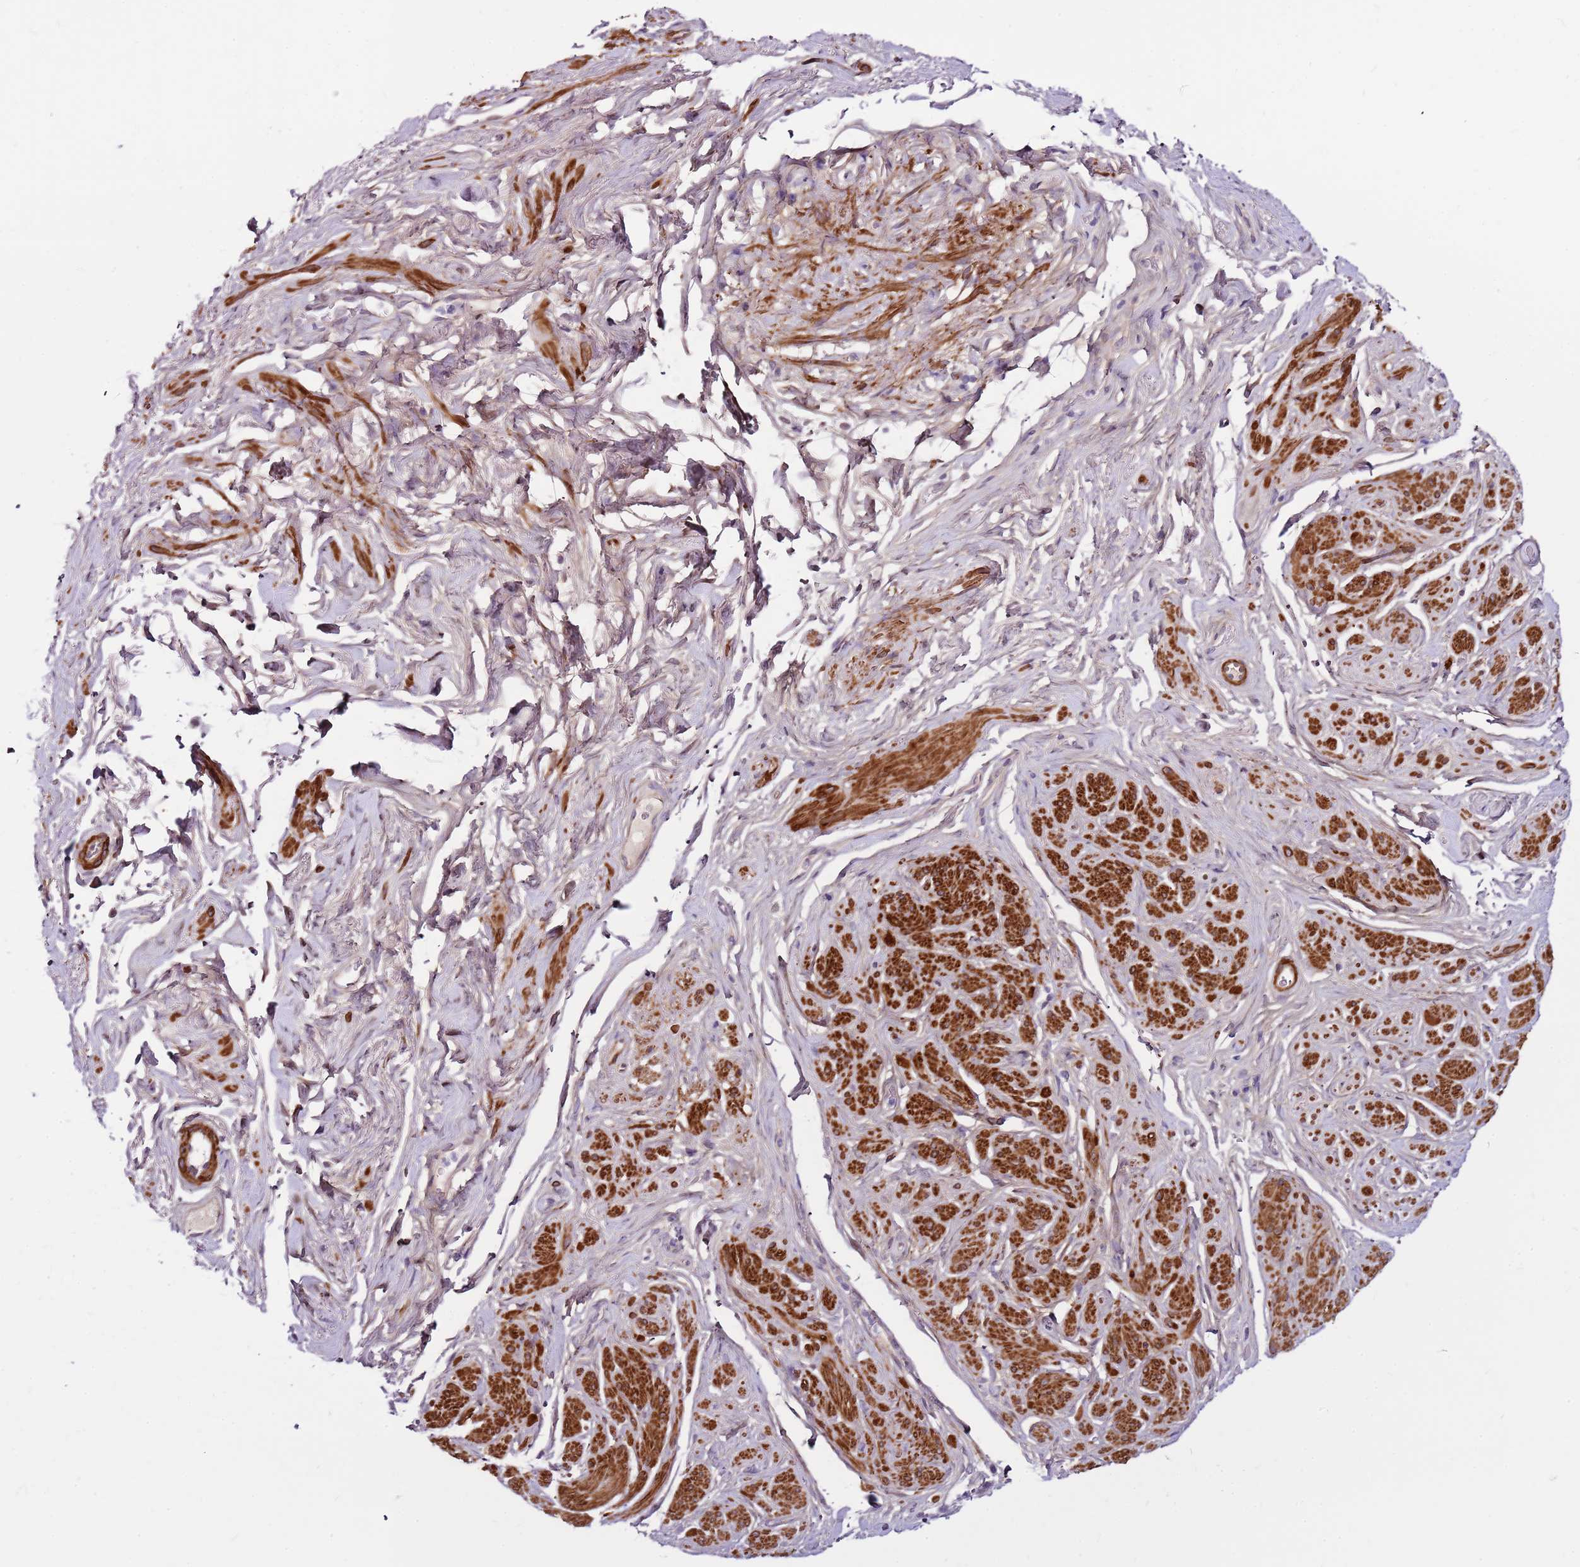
{"staining": {"intensity": "strong", "quantity": "25%-75%", "location": "cytoplasmic/membranous"}, "tissue": "smooth muscle", "cell_type": "Smooth muscle cells", "image_type": "normal", "snomed": [{"axis": "morphology", "description": "Normal tissue, NOS"}, {"axis": "topography", "description": "Smooth muscle"}, {"axis": "topography", "description": "Peripheral nerve tissue"}], "caption": "Smooth muscle stained for a protein (brown) displays strong cytoplasmic/membranous positive expression in about 25%-75% of smooth muscle cells.", "gene": "POLE3", "patient": {"sex": "male", "age": 69}}